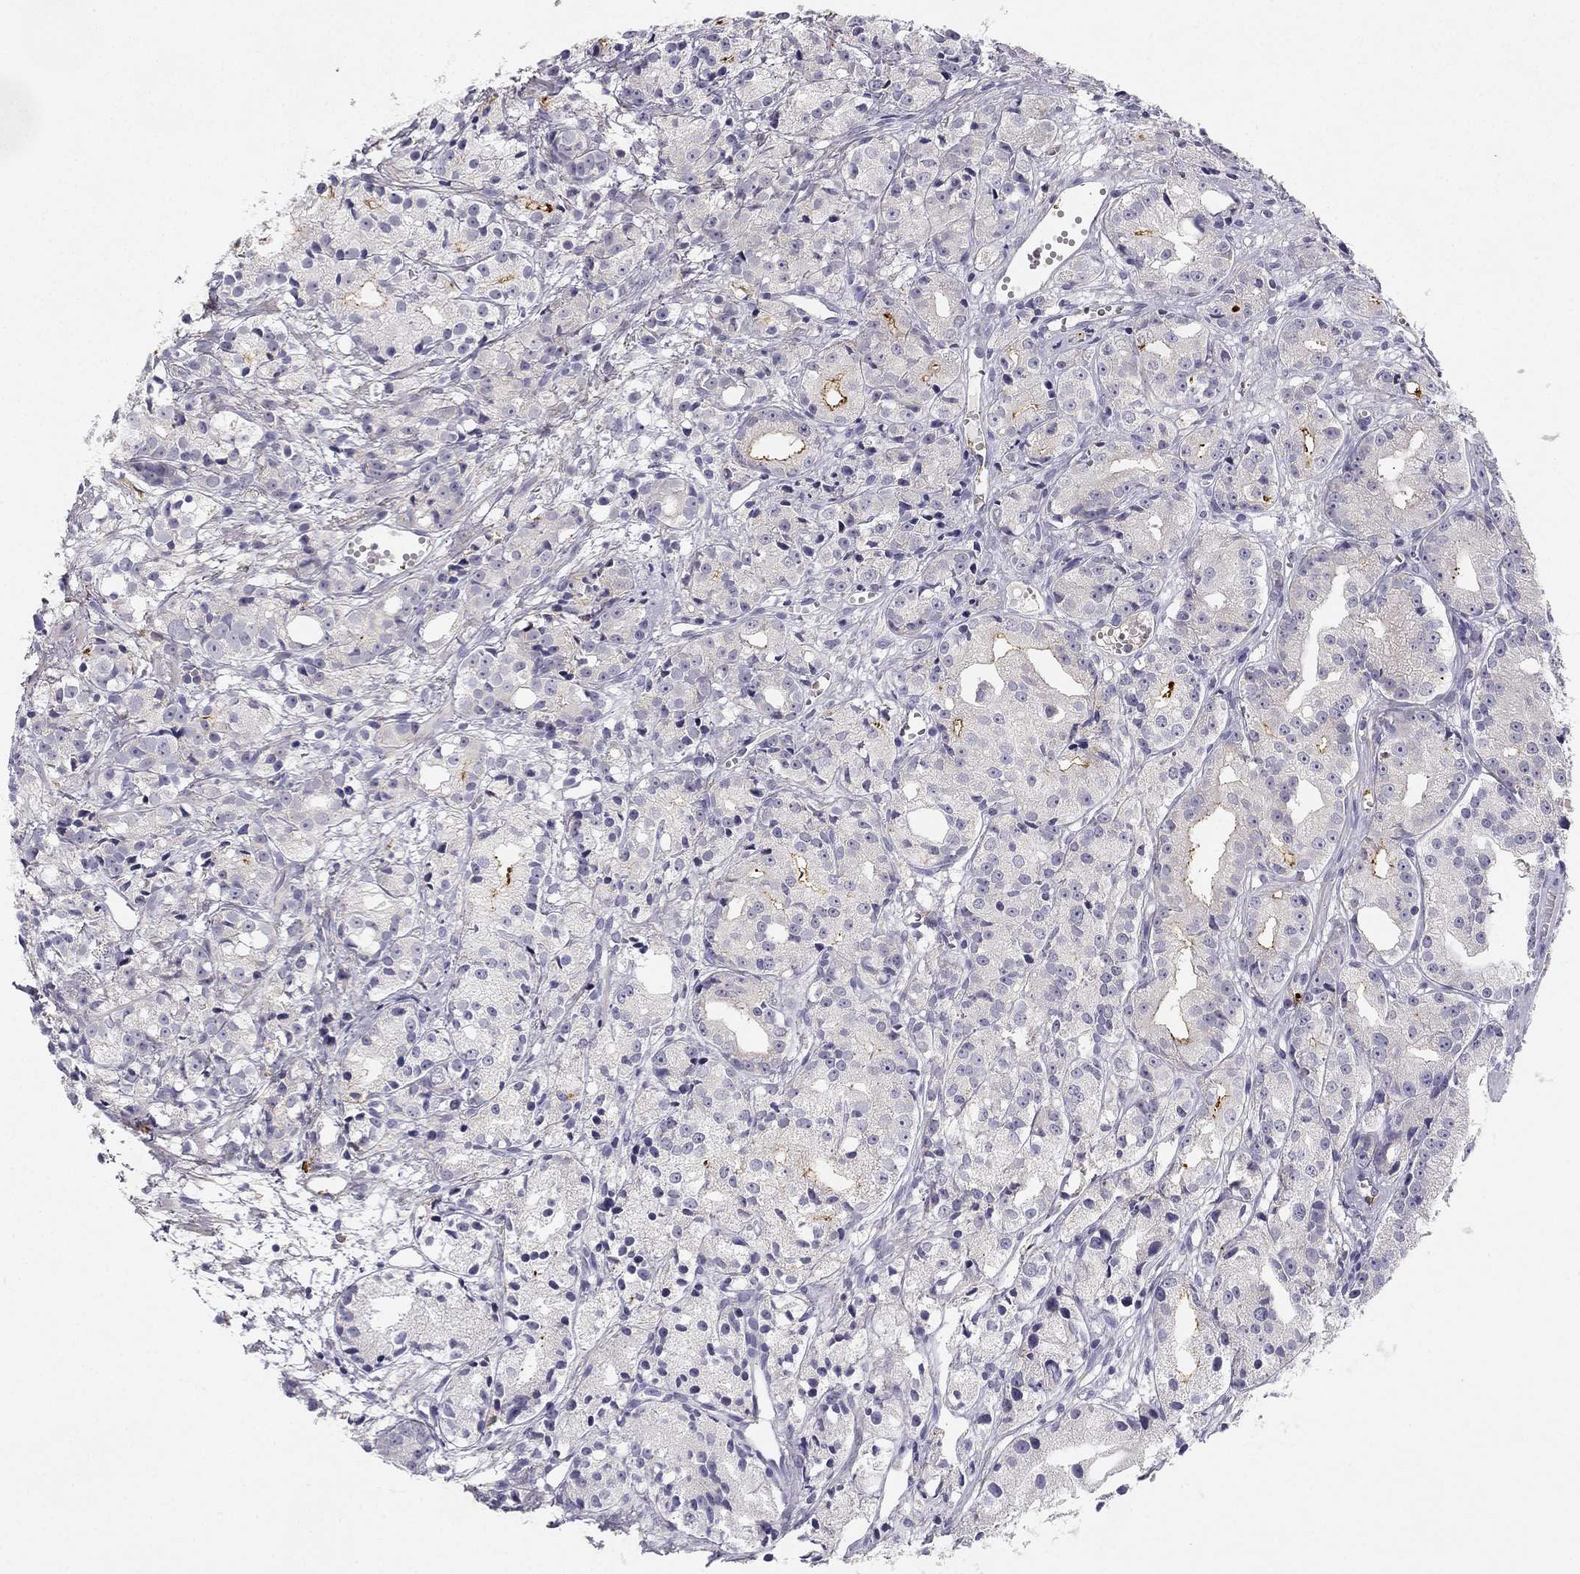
{"staining": {"intensity": "negative", "quantity": "none", "location": "none"}, "tissue": "prostate cancer", "cell_type": "Tumor cells", "image_type": "cancer", "snomed": [{"axis": "morphology", "description": "Adenocarcinoma, Medium grade"}, {"axis": "topography", "description": "Prostate"}], "caption": "The photomicrograph exhibits no significant staining in tumor cells of prostate medium-grade adenocarcinoma.", "gene": "SLC6A4", "patient": {"sex": "male", "age": 74}}